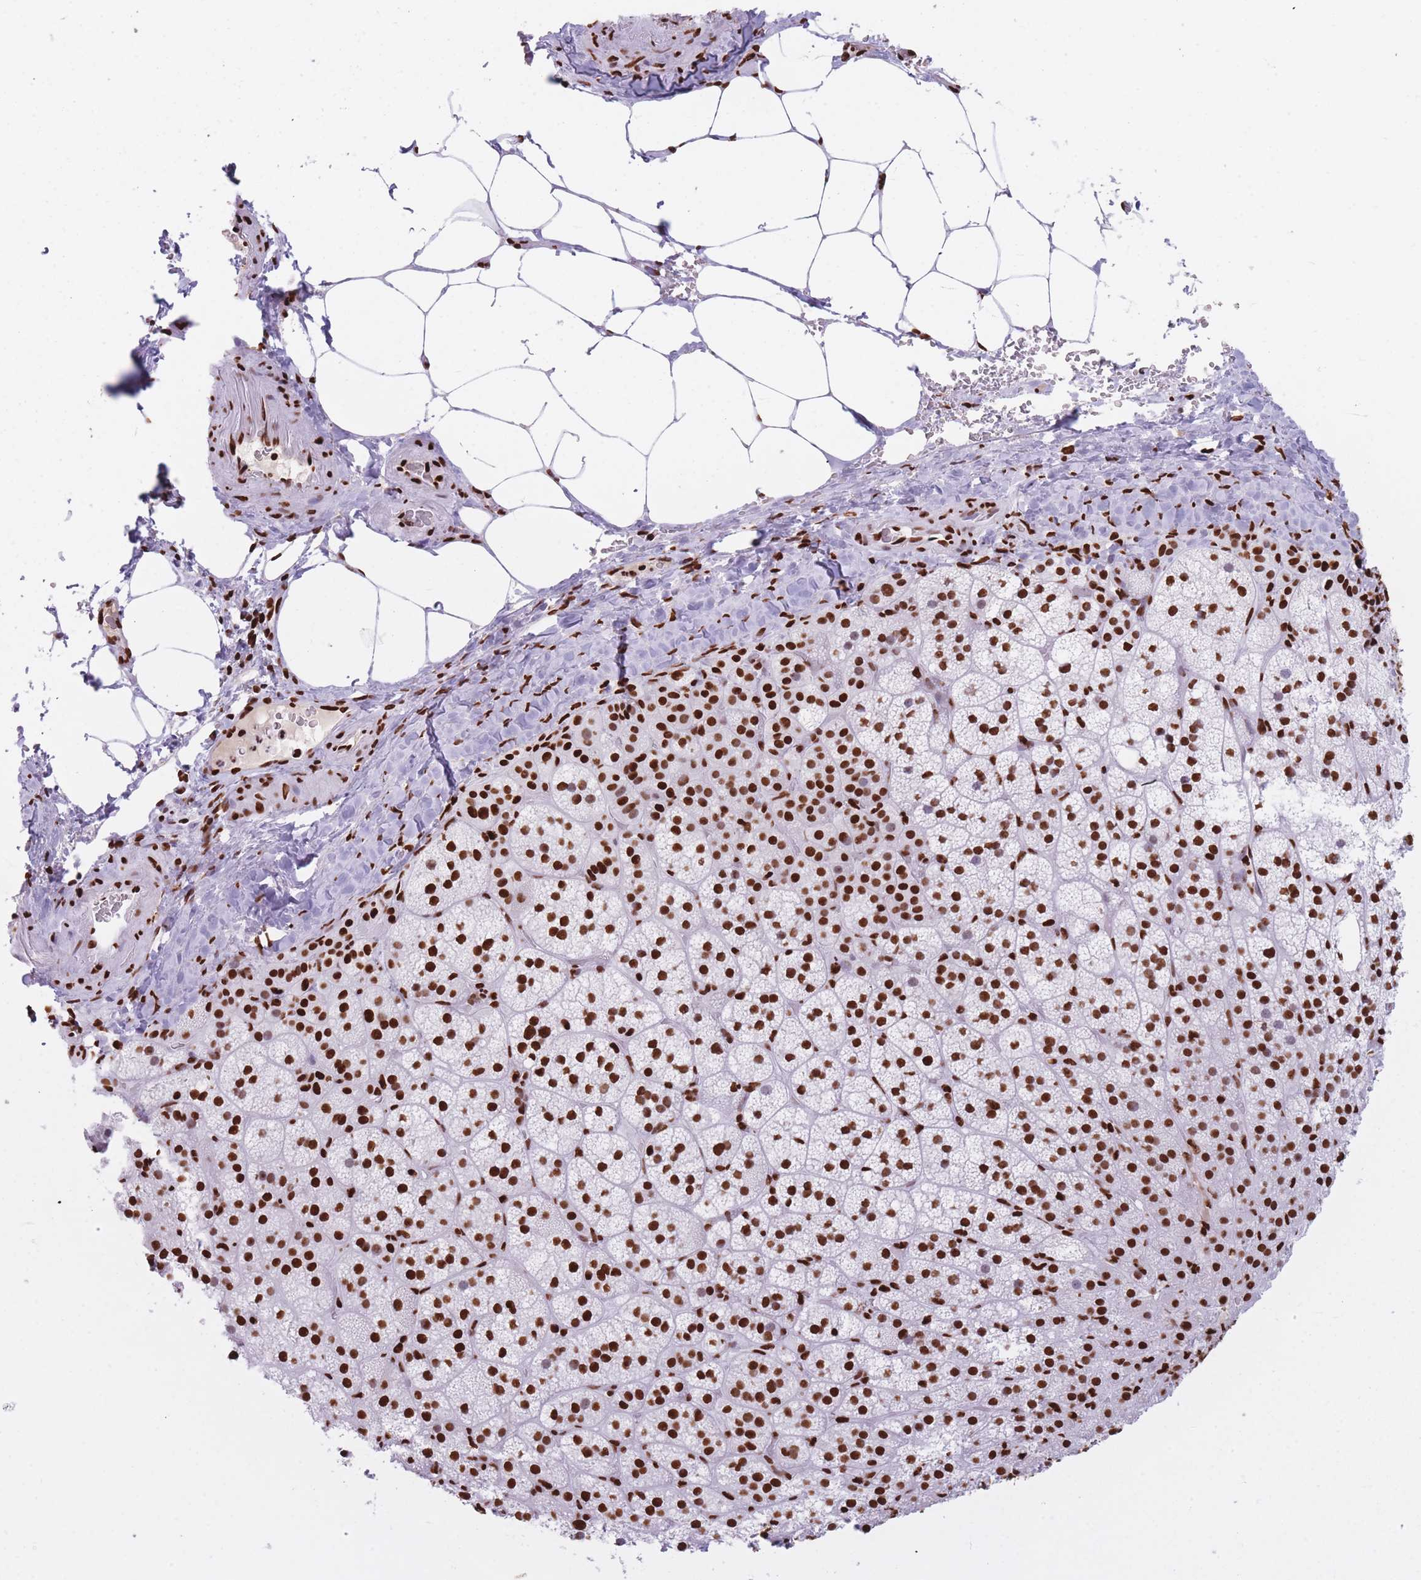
{"staining": {"intensity": "strong", "quantity": ">75%", "location": "nuclear"}, "tissue": "adrenal gland", "cell_type": "Glandular cells", "image_type": "normal", "snomed": [{"axis": "morphology", "description": "Normal tissue, NOS"}, {"axis": "topography", "description": "Adrenal gland"}], "caption": "Immunohistochemical staining of normal human adrenal gland shows >75% levels of strong nuclear protein staining in approximately >75% of glandular cells.", "gene": "HNRNPUL1", "patient": {"sex": "female", "age": 58}}